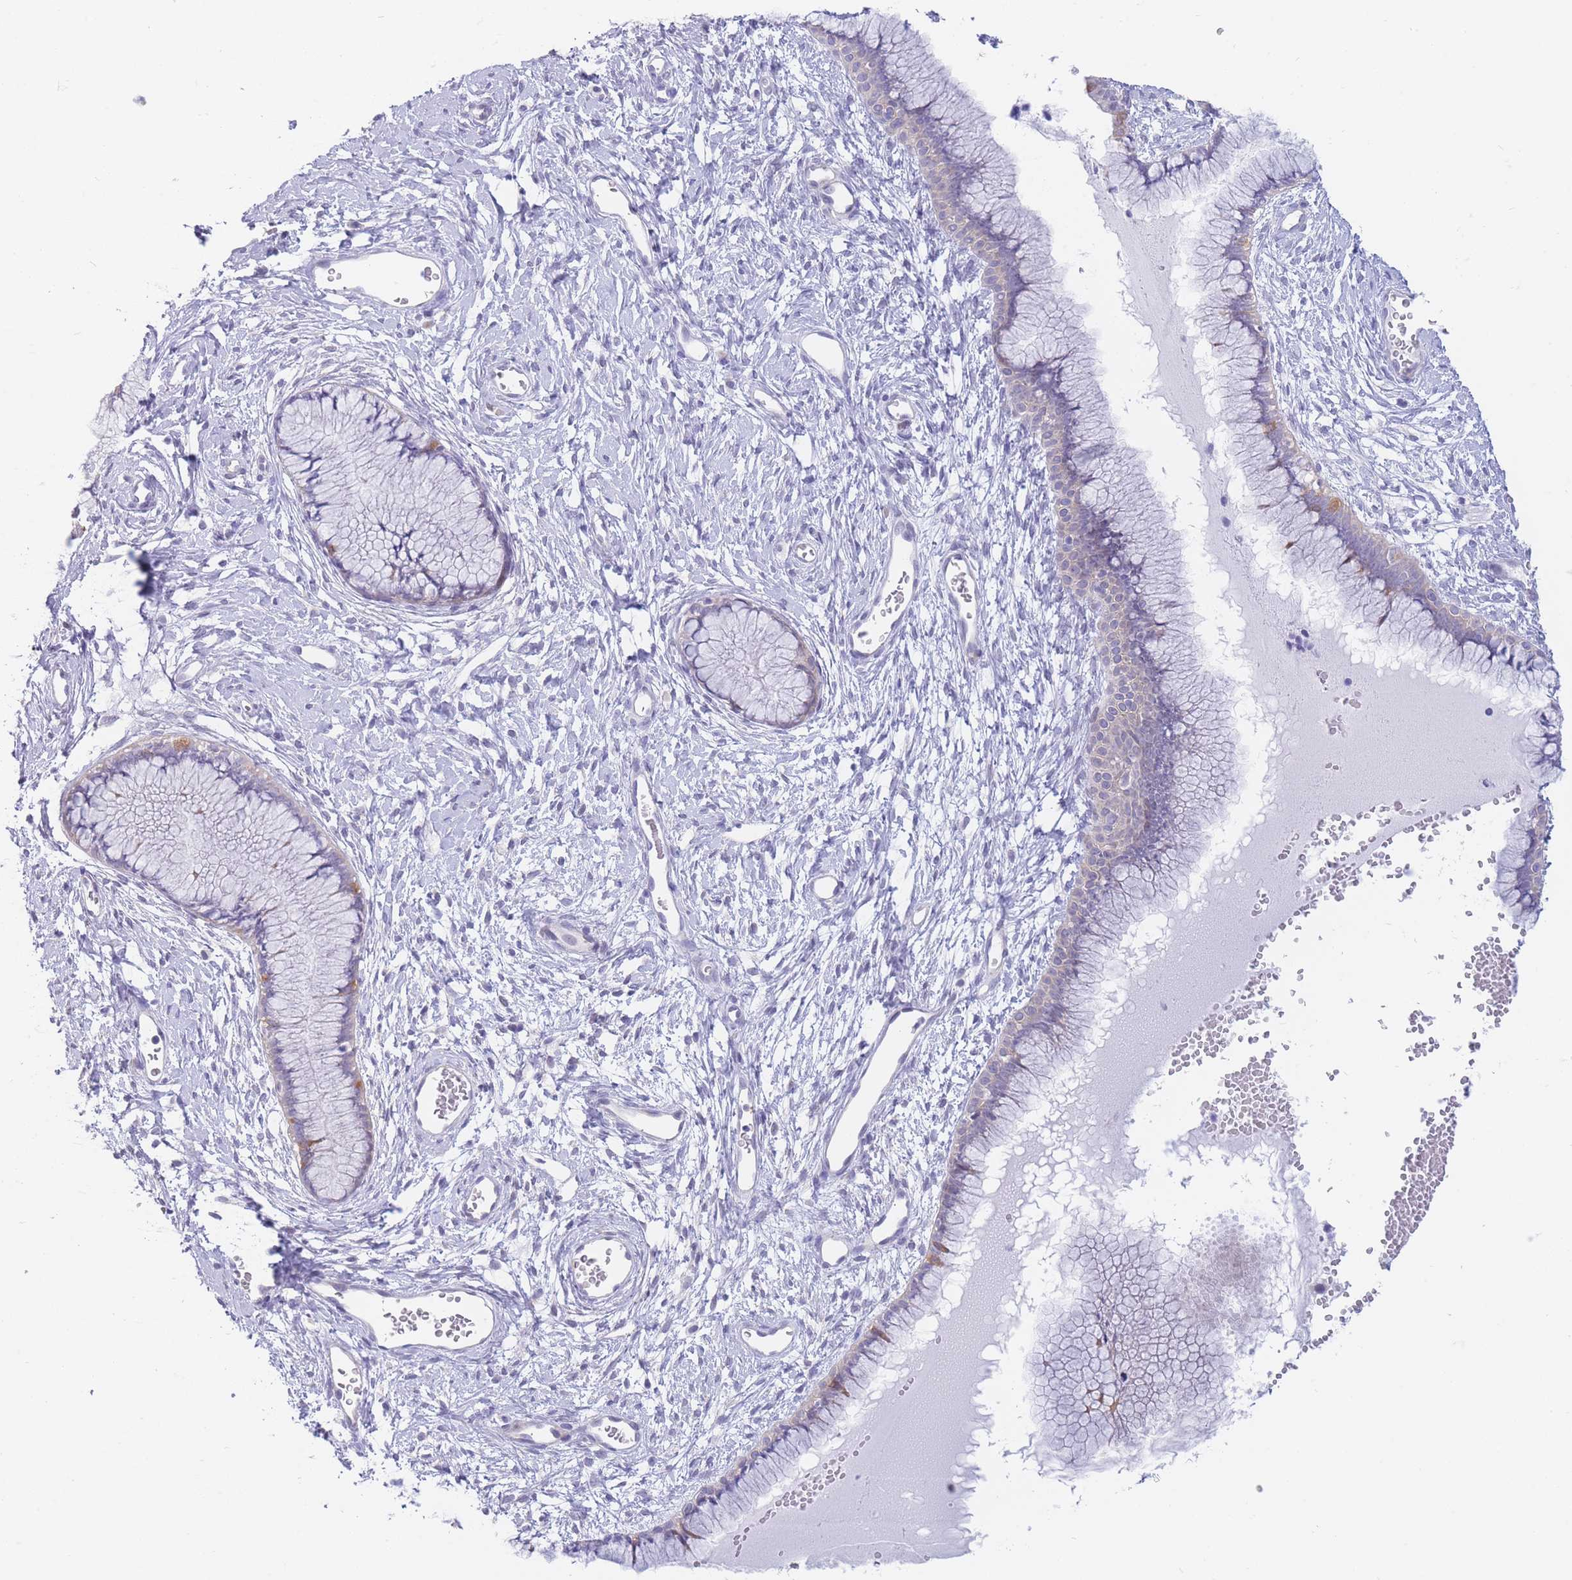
{"staining": {"intensity": "weak", "quantity": "<25%", "location": "cytoplasmic/membranous"}, "tissue": "cervix", "cell_type": "Glandular cells", "image_type": "normal", "snomed": [{"axis": "morphology", "description": "Normal tissue, NOS"}, {"axis": "topography", "description": "Cervix"}], "caption": "Immunohistochemistry (IHC) photomicrograph of benign human cervix stained for a protein (brown), which exhibits no expression in glandular cells.", "gene": "SUGT1", "patient": {"sex": "female", "age": 42}}